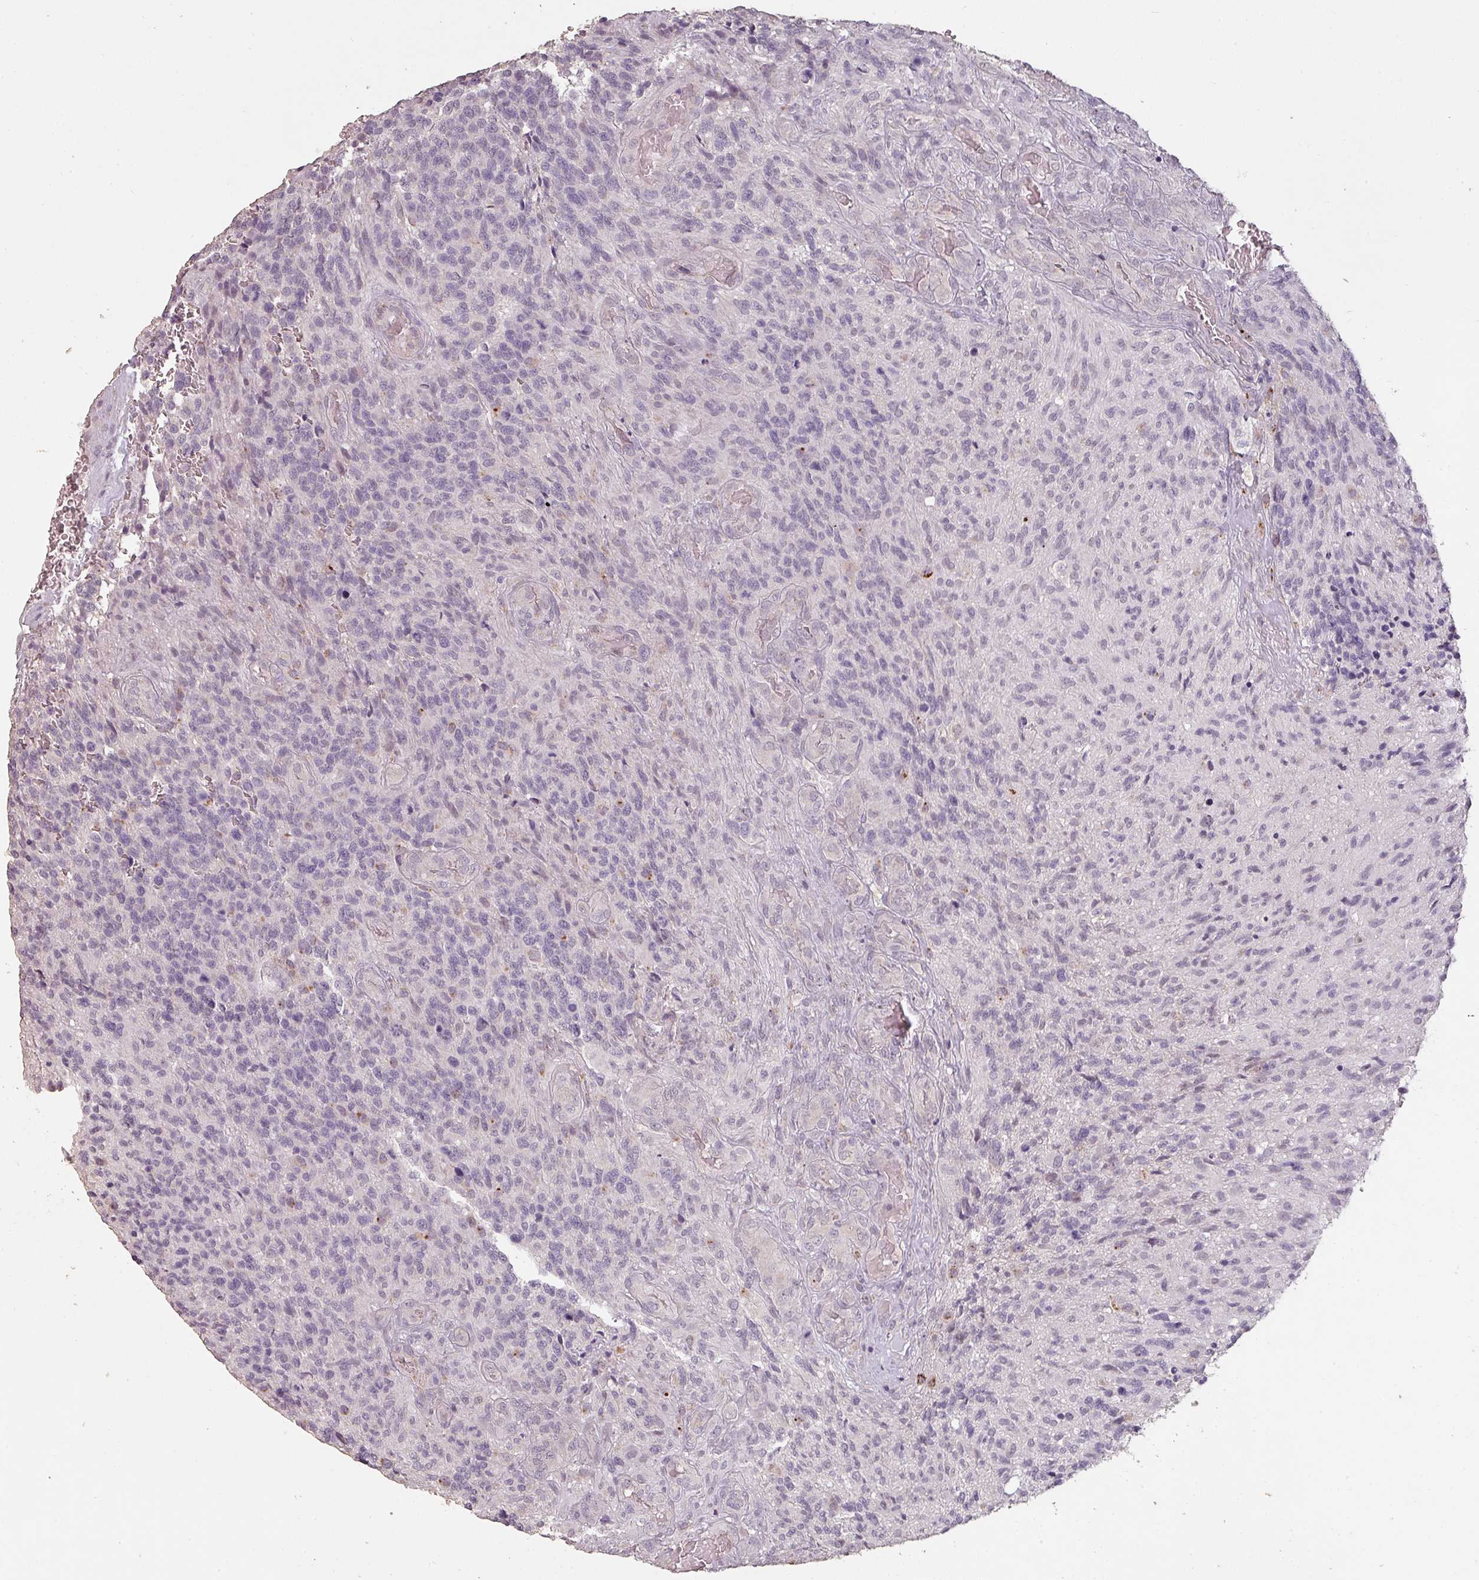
{"staining": {"intensity": "negative", "quantity": "none", "location": "none"}, "tissue": "glioma", "cell_type": "Tumor cells", "image_type": "cancer", "snomed": [{"axis": "morphology", "description": "Glioma, malignant, High grade"}, {"axis": "topography", "description": "Brain"}], "caption": "Malignant glioma (high-grade) was stained to show a protein in brown. There is no significant positivity in tumor cells.", "gene": "LYPLA1", "patient": {"sex": "male", "age": 36}}